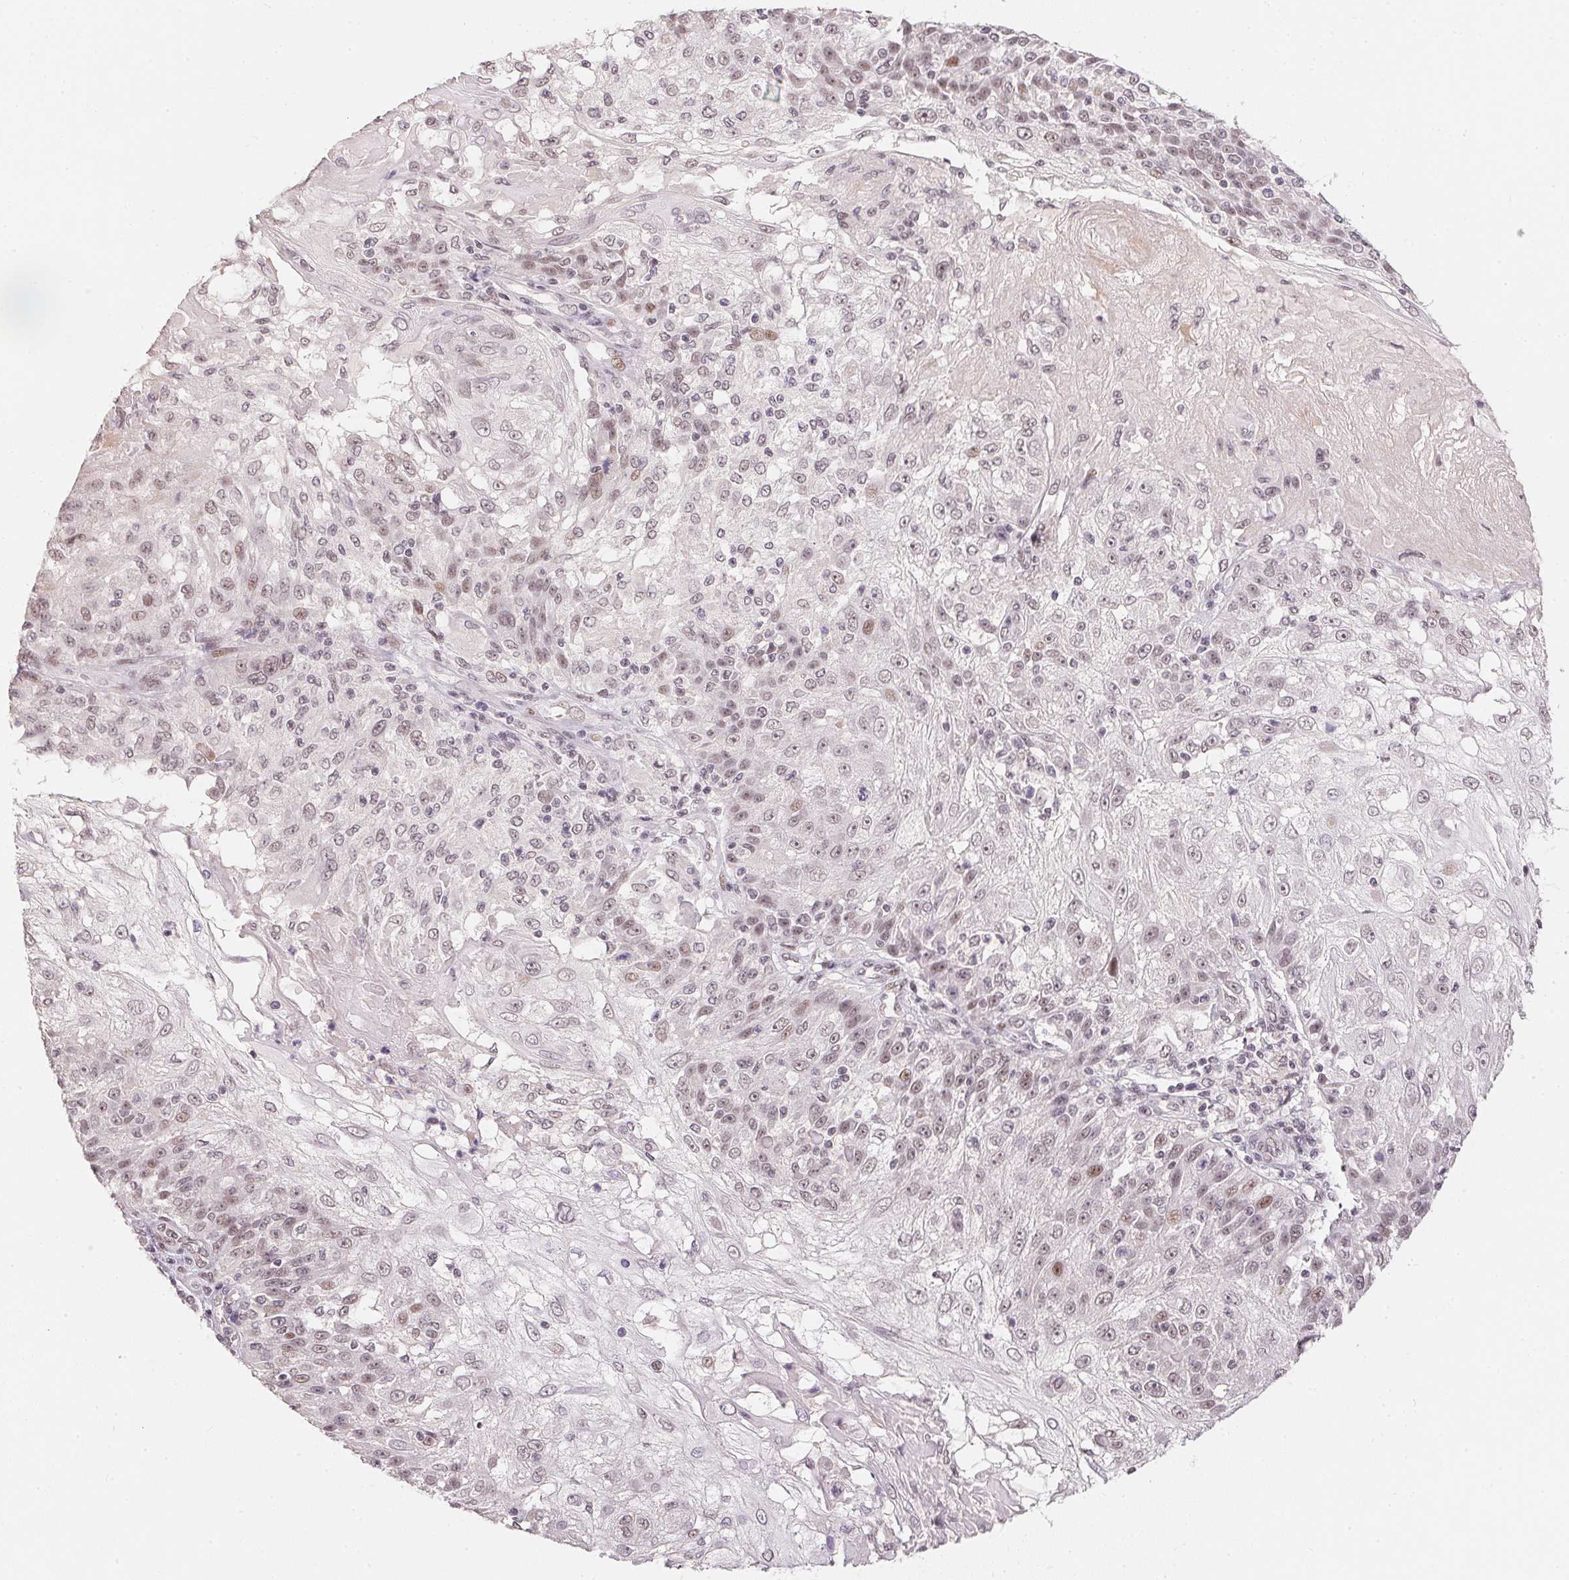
{"staining": {"intensity": "weak", "quantity": "<25%", "location": "nuclear"}, "tissue": "skin cancer", "cell_type": "Tumor cells", "image_type": "cancer", "snomed": [{"axis": "morphology", "description": "Normal tissue, NOS"}, {"axis": "morphology", "description": "Squamous cell carcinoma, NOS"}, {"axis": "topography", "description": "Skin"}], "caption": "An image of skin squamous cell carcinoma stained for a protein displays no brown staining in tumor cells. (Brightfield microscopy of DAB IHC at high magnification).", "gene": "KDM4D", "patient": {"sex": "female", "age": 83}}